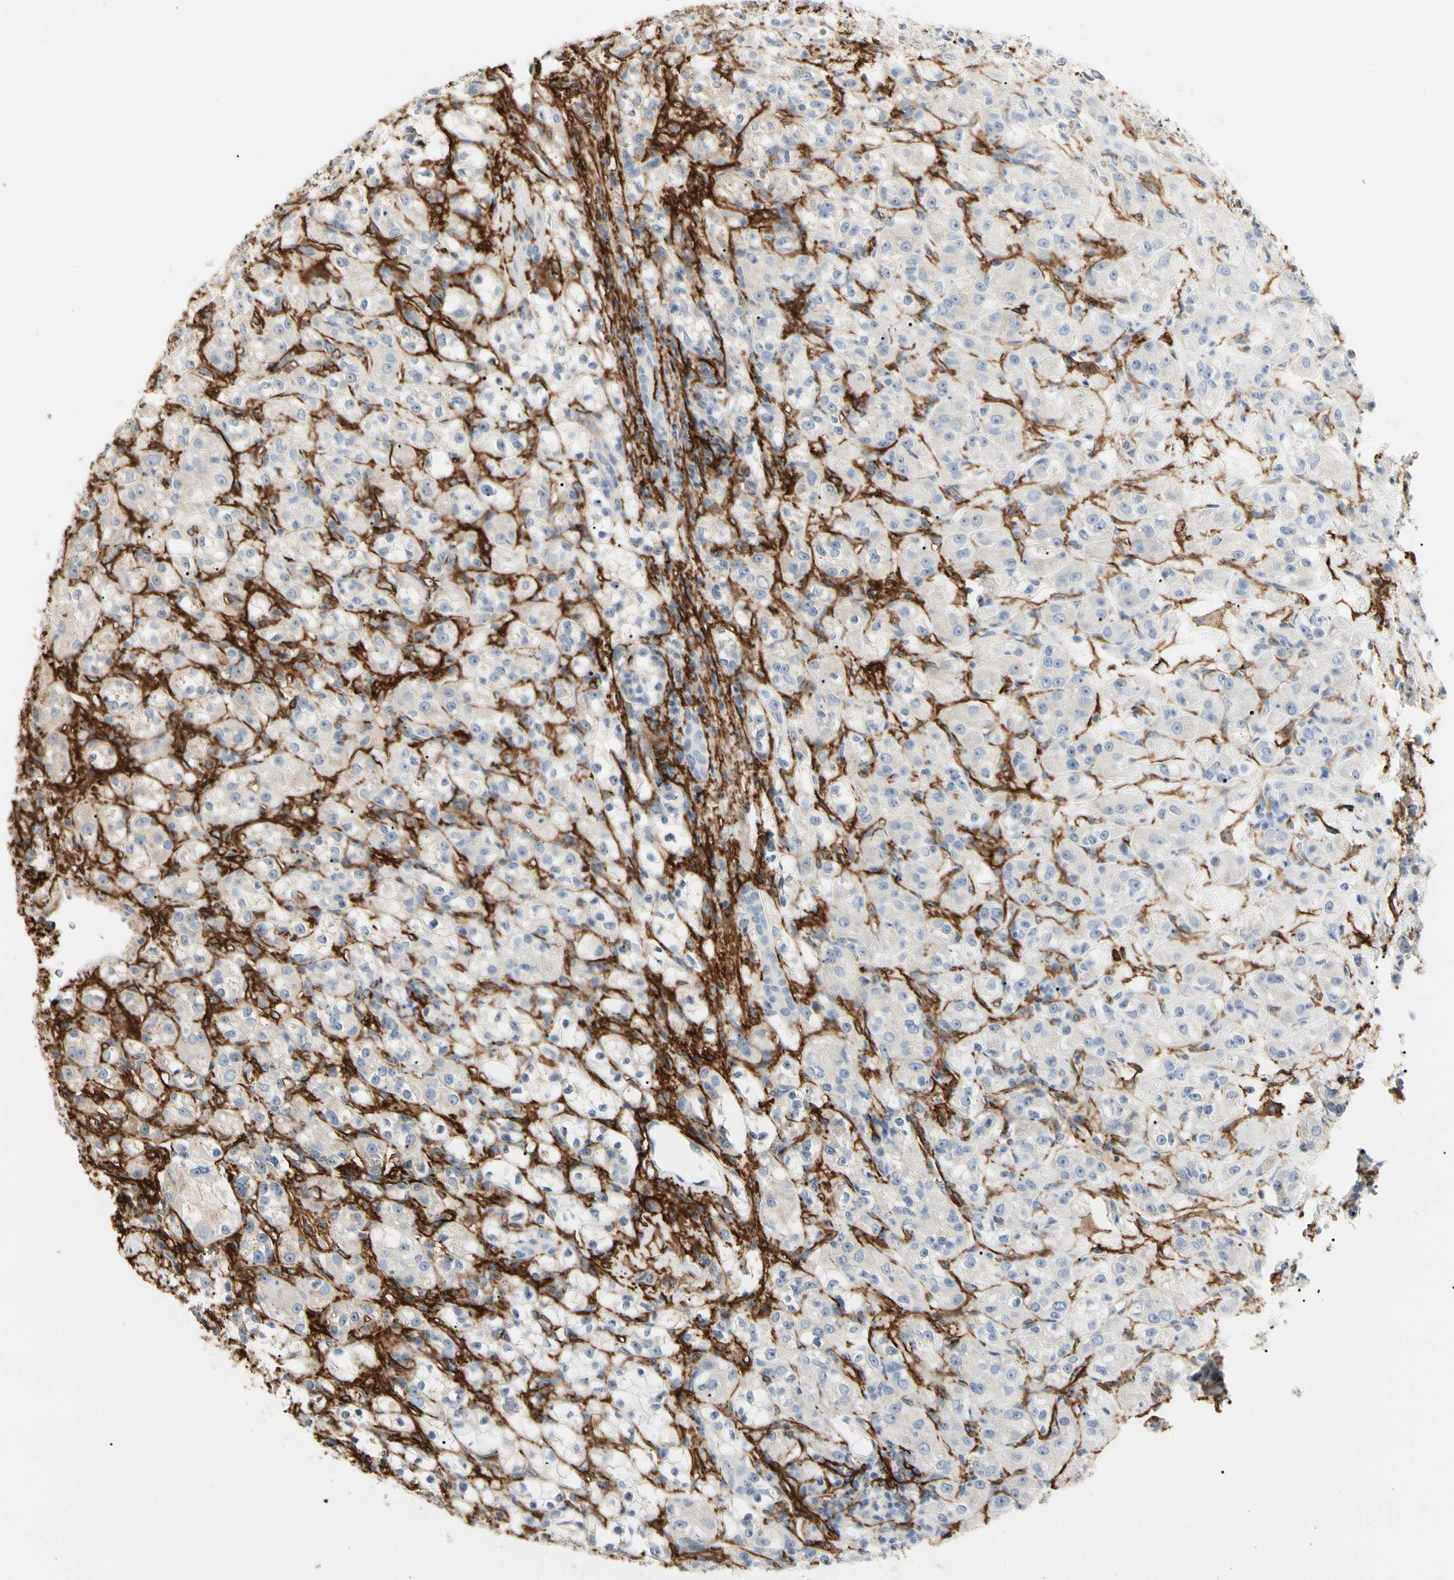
{"staining": {"intensity": "negative", "quantity": "none", "location": "none"}, "tissue": "renal cancer", "cell_type": "Tumor cells", "image_type": "cancer", "snomed": [{"axis": "morphology", "description": "Normal tissue, NOS"}, {"axis": "morphology", "description": "Adenocarcinoma, NOS"}, {"axis": "topography", "description": "Kidney"}], "caption": "Immunohistochemical staining of adenocarcinoma (renal) shows no significant staining in tumor cells.", "gene": "GGT5", "patient": {"sex": "male", "age": 61}}